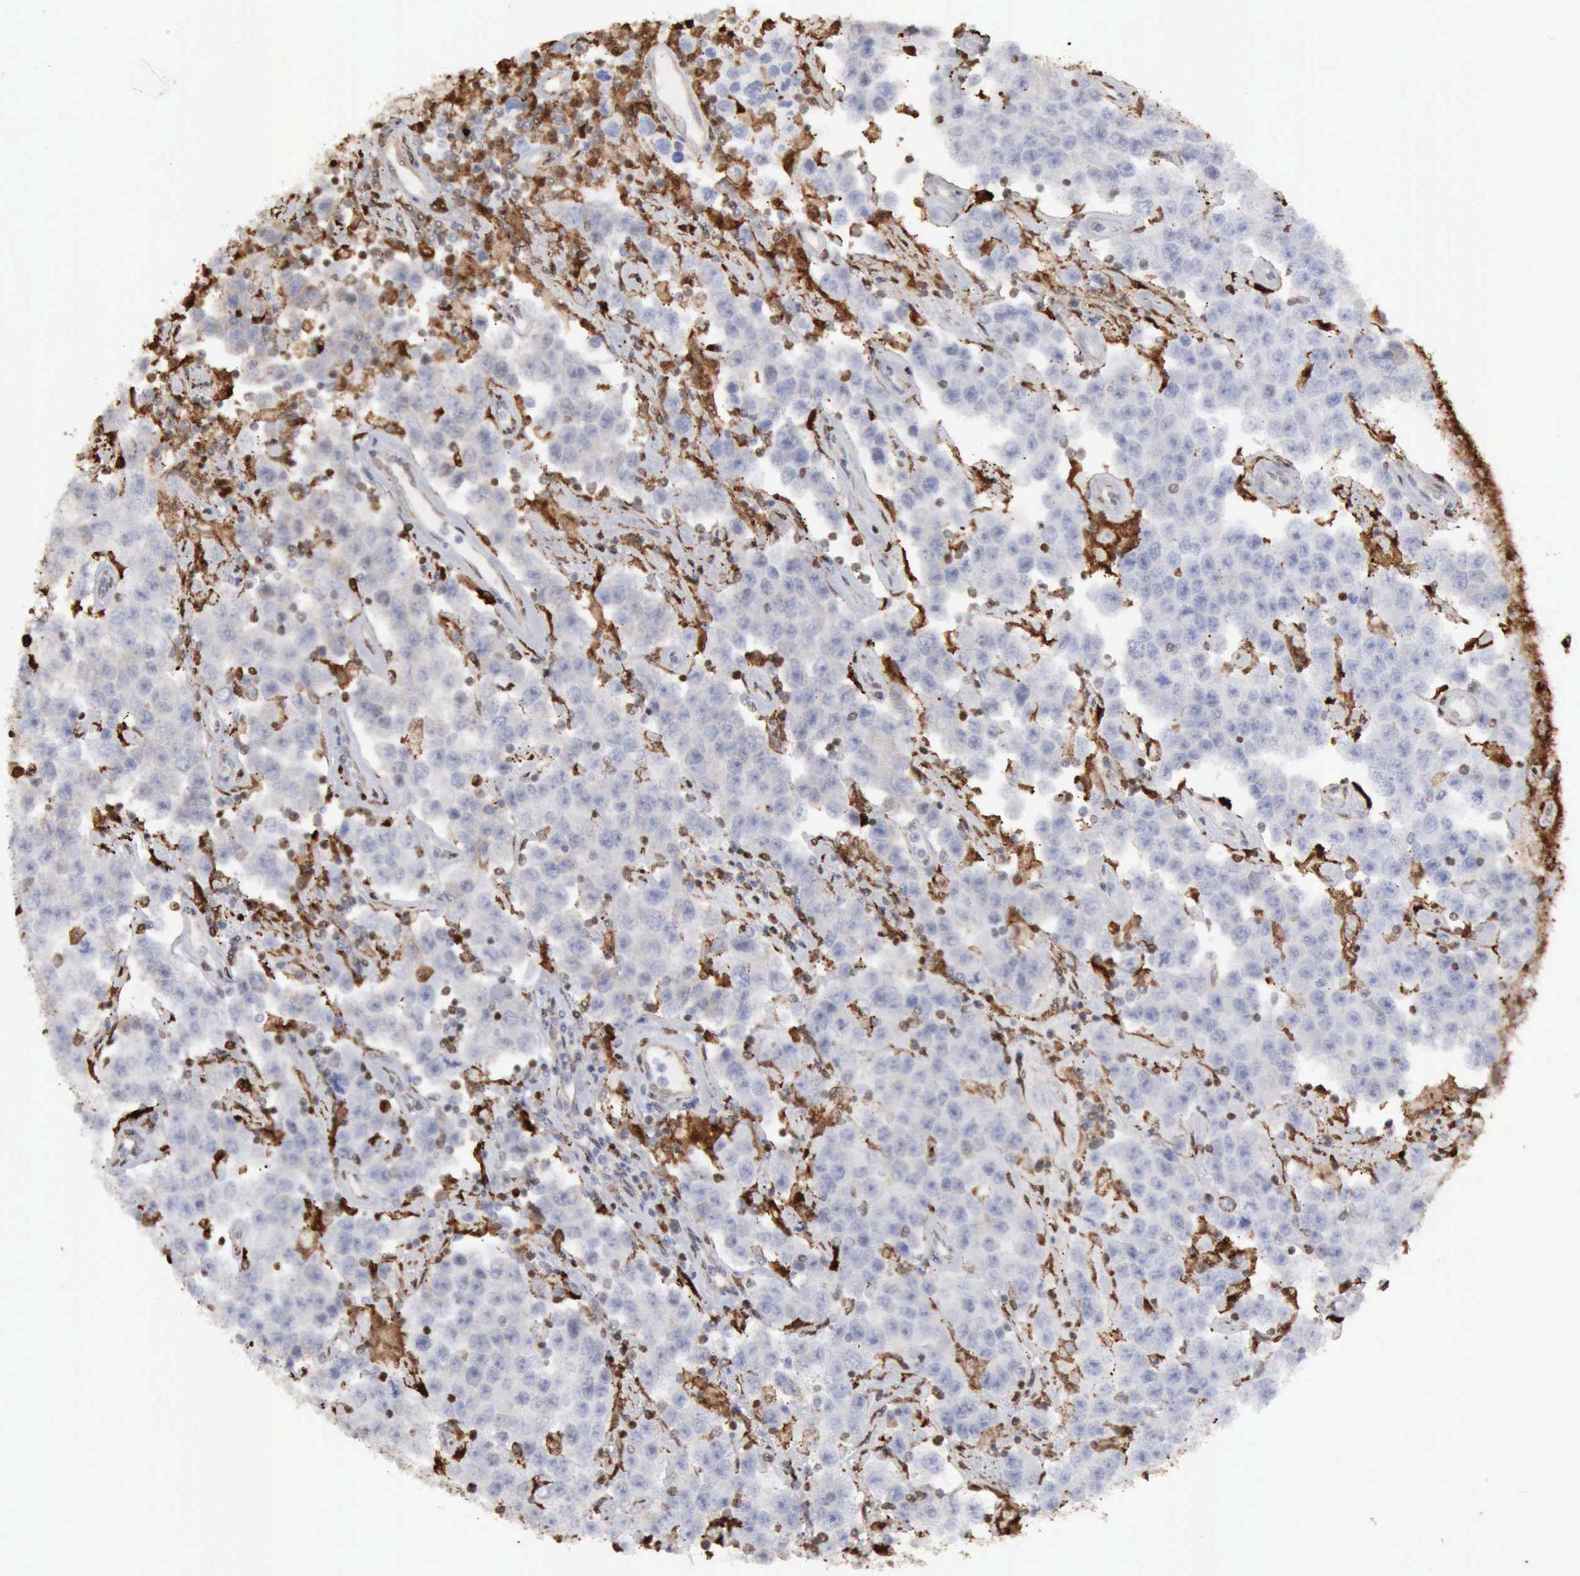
{"staining": {"intensity": "negative", "quantity": "none", "location": "none"}, "tissue": "testis cancer", "cell_type": "Tumor cells", "image_type": "cancer", "snomed": [{"axis": "morphology", "description": "Seminoma, NOS"}, {"axis": "topography", "description": "Testis"}], "caption": "Immunohistochemistry photomicrograph of neoplastic tissue: human testis cancer (seminoma) stained with DAB demonstrates no significant protein positivity in tumor cells.", "gene": "STAT1", "patient": {"sex": "male", "age": 52}}